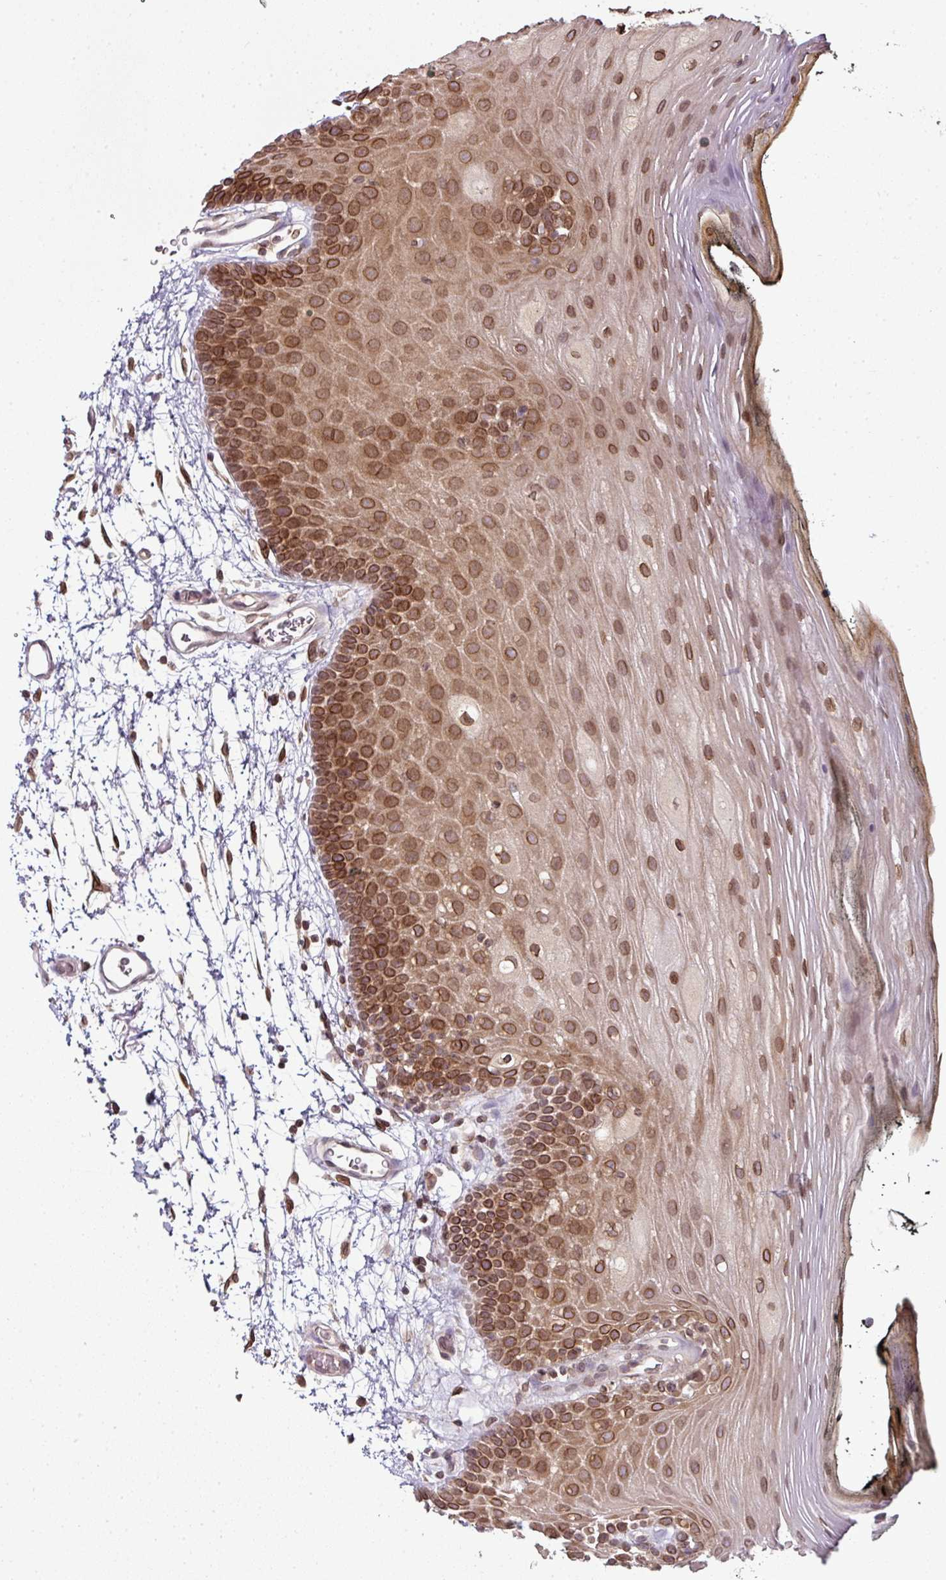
{"staining": {"intensity": "strong", "quantity": ">75%", "location": "cytoplasmic/membranous,nuclear"}, "tissue": "oral mucosa", "cell_type": "Squamous epithelial cells", "image_type": "normal", "snomed": [{"axis": "morphology", "description": "Normal tissue, NOS"}, {"axis": "topography", "description": "Oral tissue"}, {"axis": "topography", "description": "Tounge, NOS"}], "caption": "This image reveals benign oral mucosa stained with immunohistochemistry to label a protein in brown. The cytoplasmic/membranous,nuclear of squamous epithelial cells show strong positivity for the protein. Nuclei are counter-stained blue.", "gene": "RANGAP1", "patient": {"sex": "female", "age": 81}}